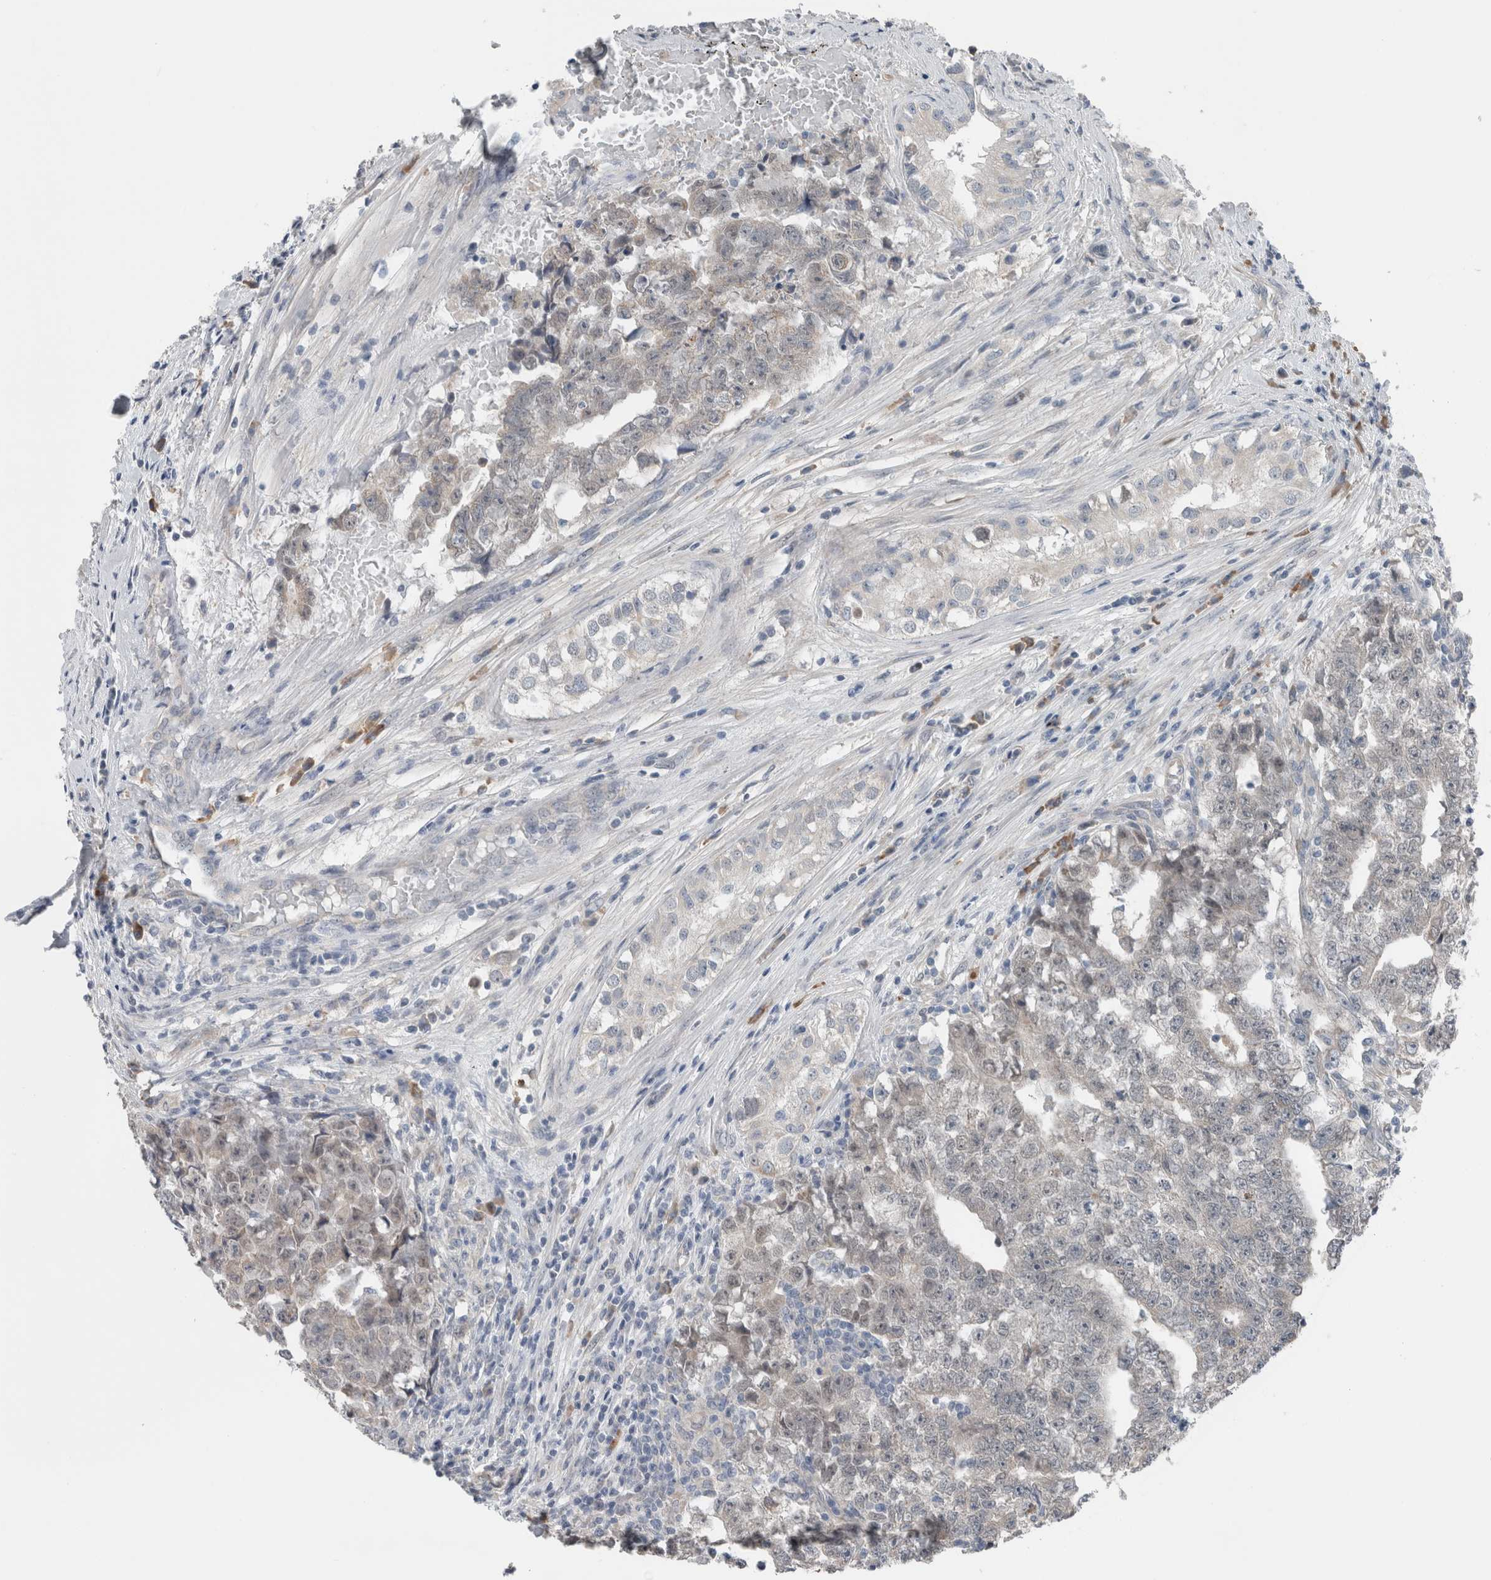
{"staining": {"intensity": "negative", "quantity": "none", "location": "none"}, "tissue": "testis cancer", "cell_type": "Tumor cells", "image_type": "cancer", "snomed": [{"axis": "morphology", "description": "Carcinoma, Embryonal, NOS"}, {"axis": "topography", "description": "Testis"}], "caption": "An immunohistochemistry (IHC) photomicrograph of testis cancer is shown. There is no staining in tumor cells of testis cancer.", "gene": "CRNN", "patient": {"sex": "male", "age": 25}}